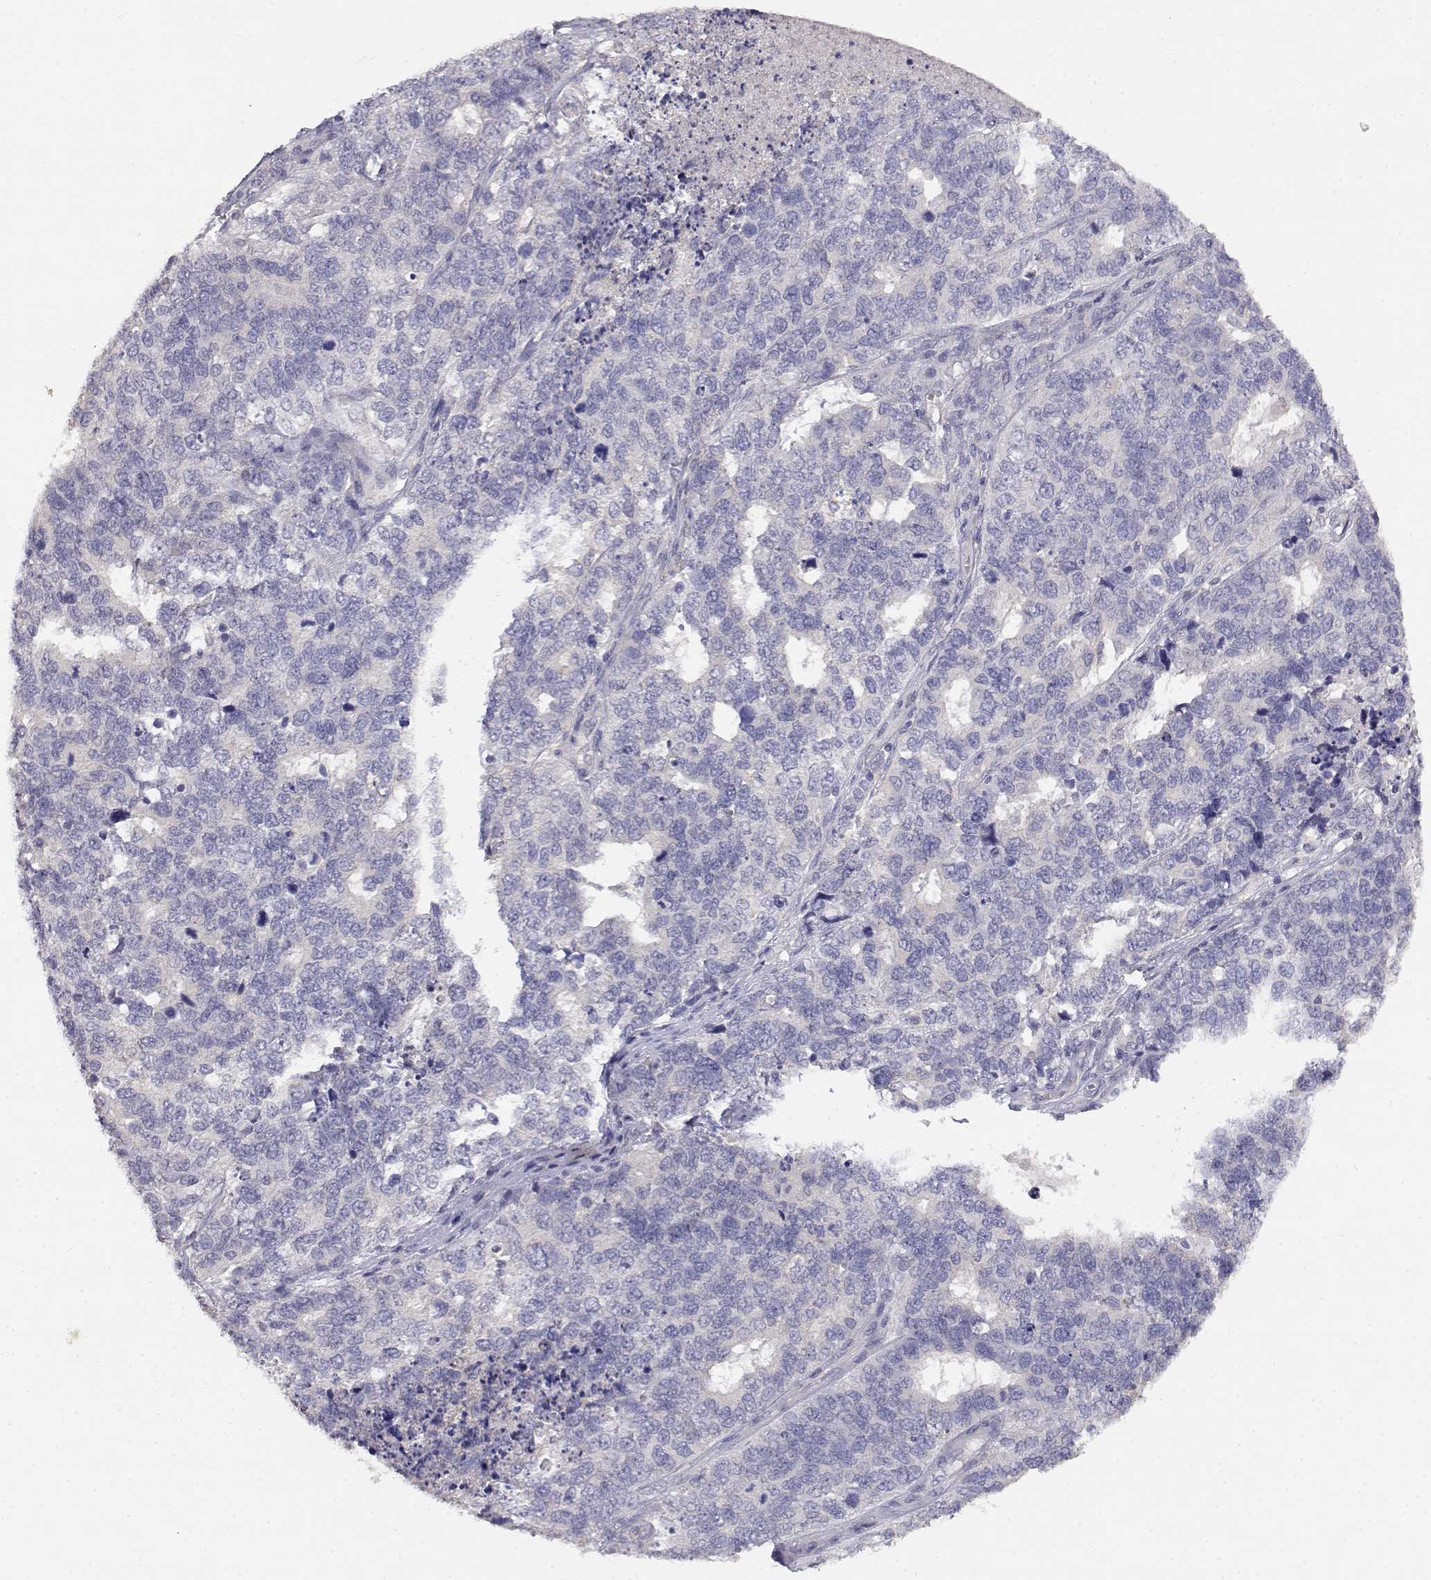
{"staining": {"intensity": "negative", "quantity": "none", "location": "none"}, "tissue": "cervical cancer", "cell_type": "Tumor cells", "image_type": "cancer", "snomed": [{"axis": "morphology", "description": "Squamous cell carcinoma, NOS"}, {"axis": "topography", "description": "Cervix"}], "caption": "Cervical cancer was stained to show a protein in brown. There is no significant expression in tumor cells.", "gene": "ADA", "patient": {"sex": "female", "age": 63}}